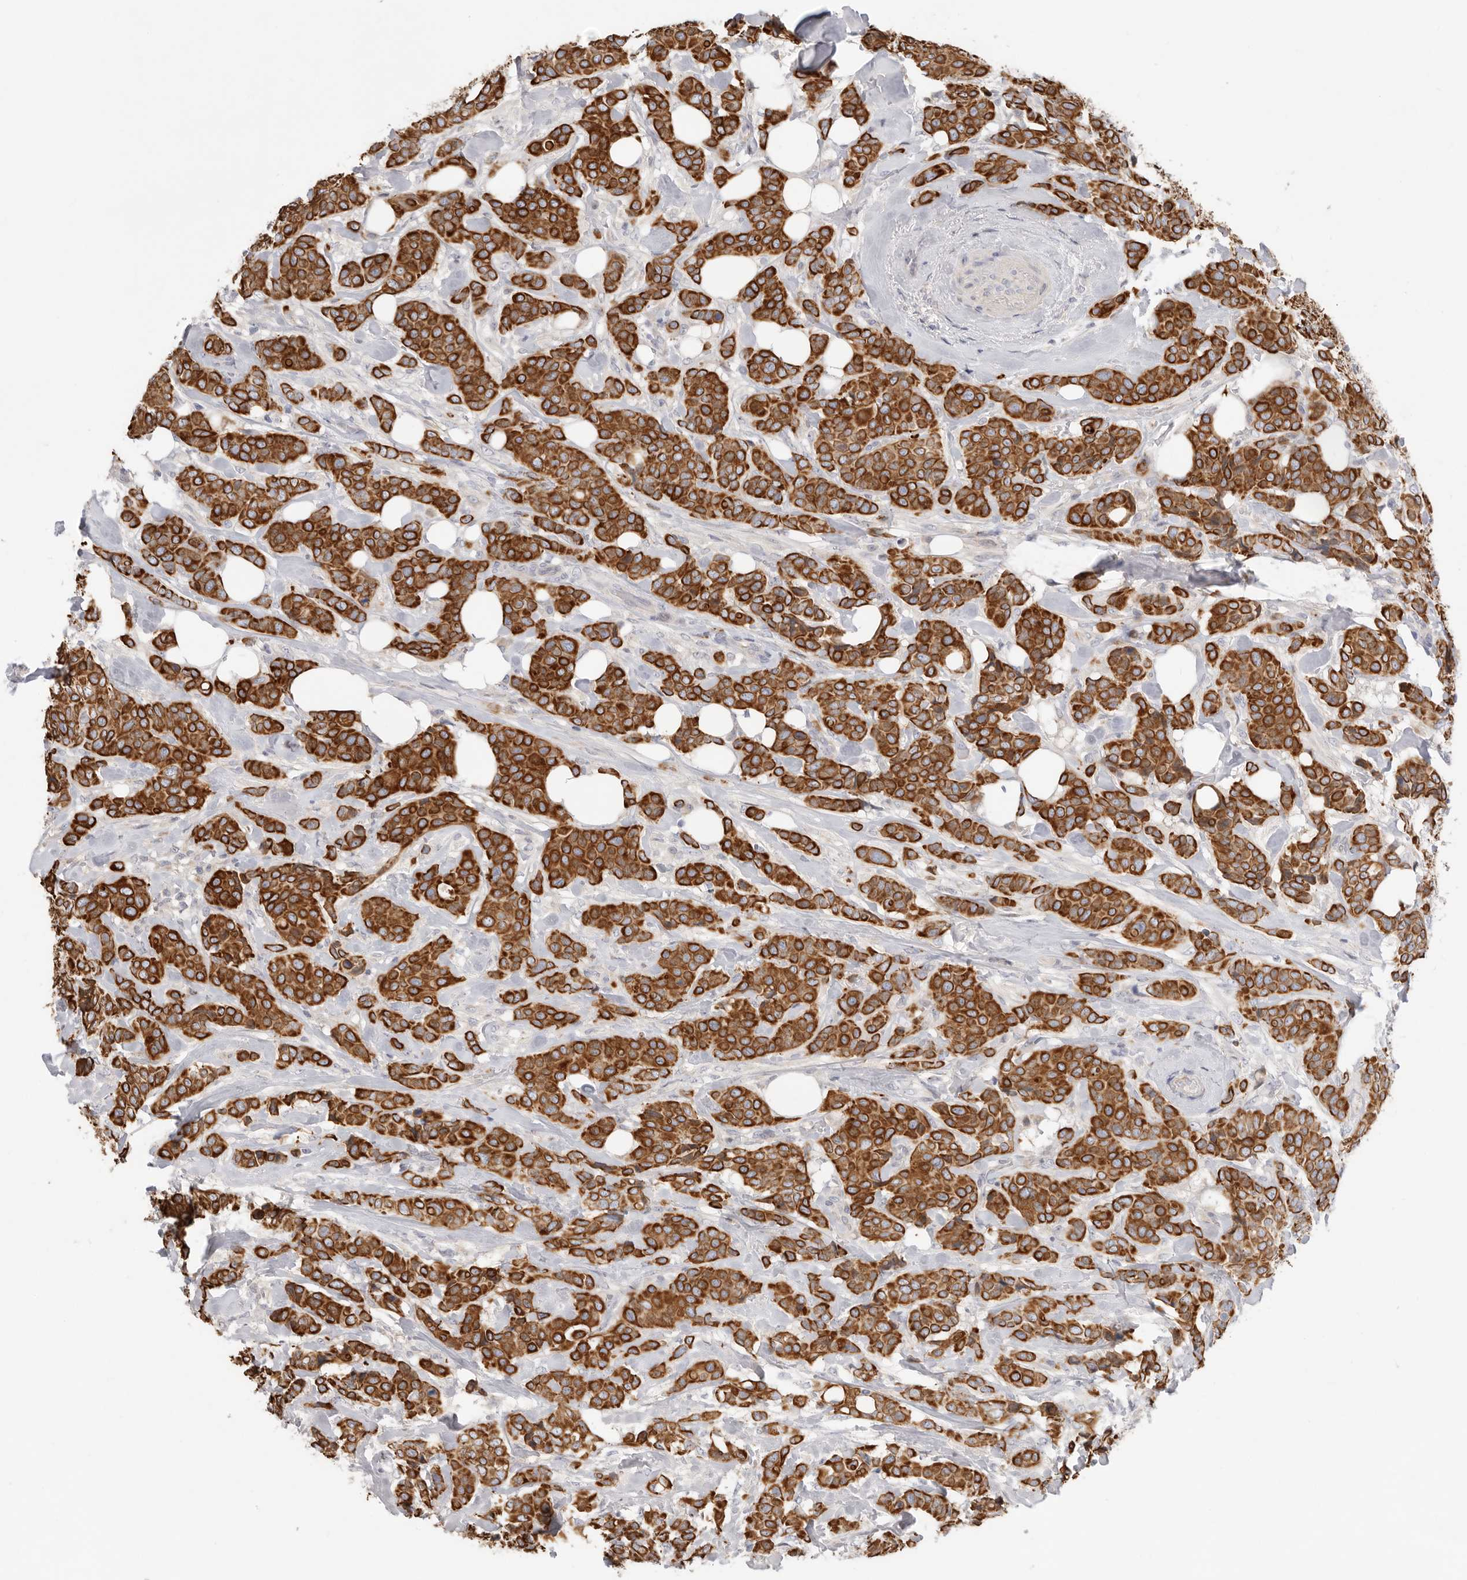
{"staining": {"intensity": "strong", "quantity": ">75%", "location": "cytoplasmic/membranous"}, "tissue": "breast cancer", "cell_type": "Tumor cells", "image_type": "cancer", "snomed": [{"axis": "morphology", "description": "Lobular carcinoma"}, {"axis": "topography", "description": "Breast"}], "caption": "The photomicrograph shows immunohistochemical staining of breast cancer. There is strong cytoplasmic/membranous staining is identified in about >75% of tumor cells.", "gene": "USH1C", "patient": {"sex": "female", "age": 51}}